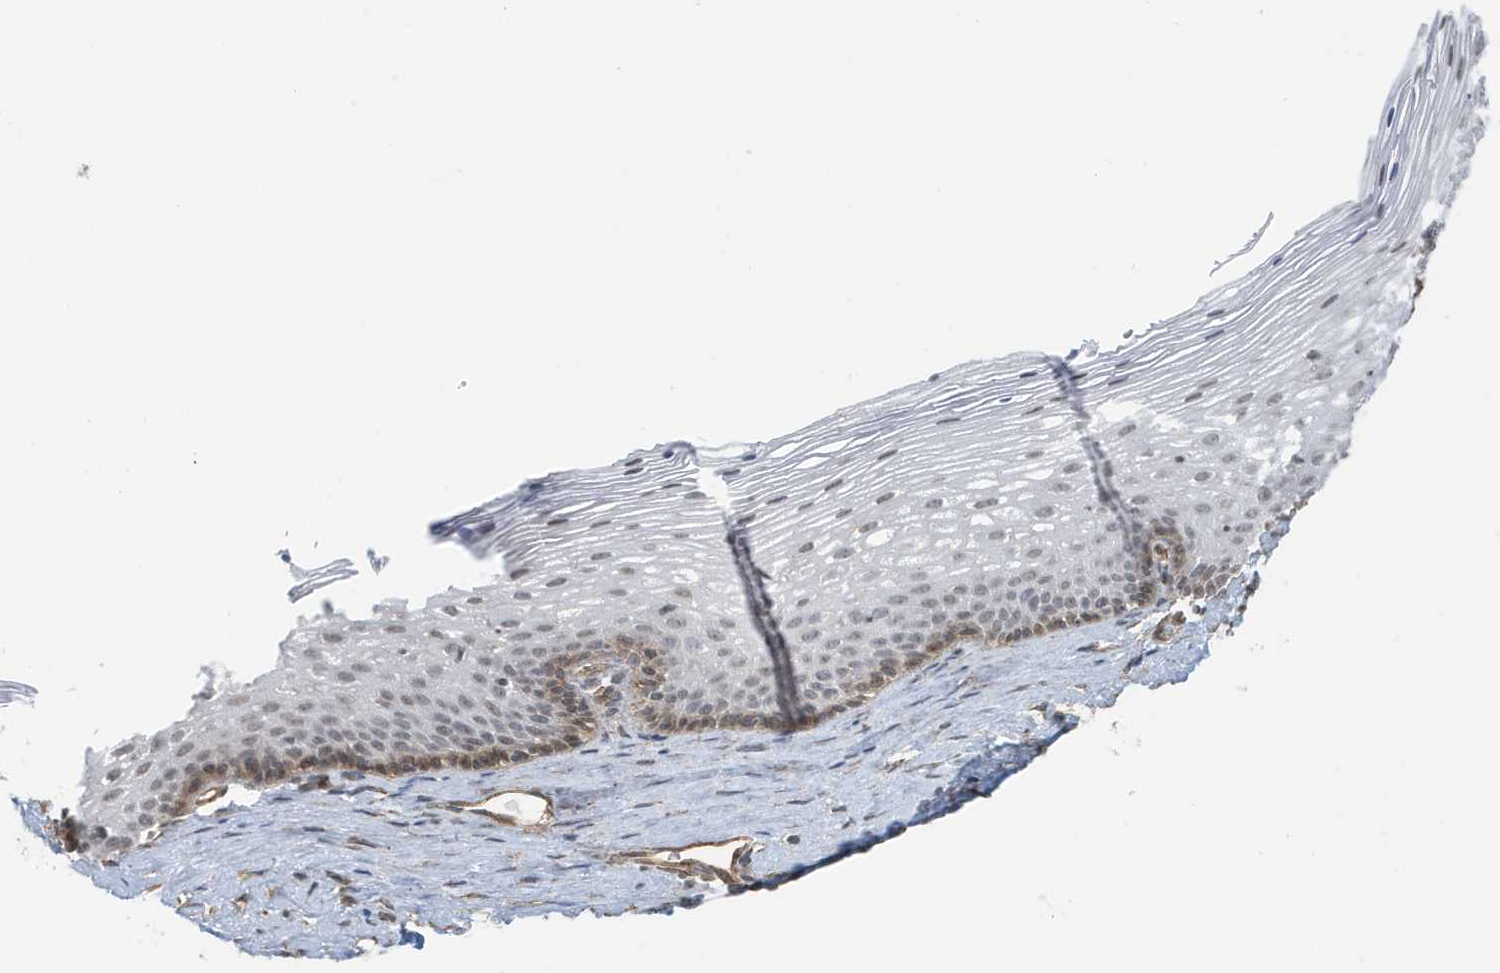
{"staining": {"intensity": "negative", "quantity": "none", "location": "none"}, "tissue": "cervix", "cell_type": "Glandular cells", "image_type": "normal", "snomed": [{"axis": "morphology", "description": "Normal tissue, NOS"}, {"axis": "topography", "description": "Cervix"}], "caption": "IHC micrograph of benign cervix: cervix stained with DAB displays no significant protein expression in glandular cells. Nuclei are stained in blue.", "gene": "CHCHD4", "patient": {"sex": "female", "age": 33}}